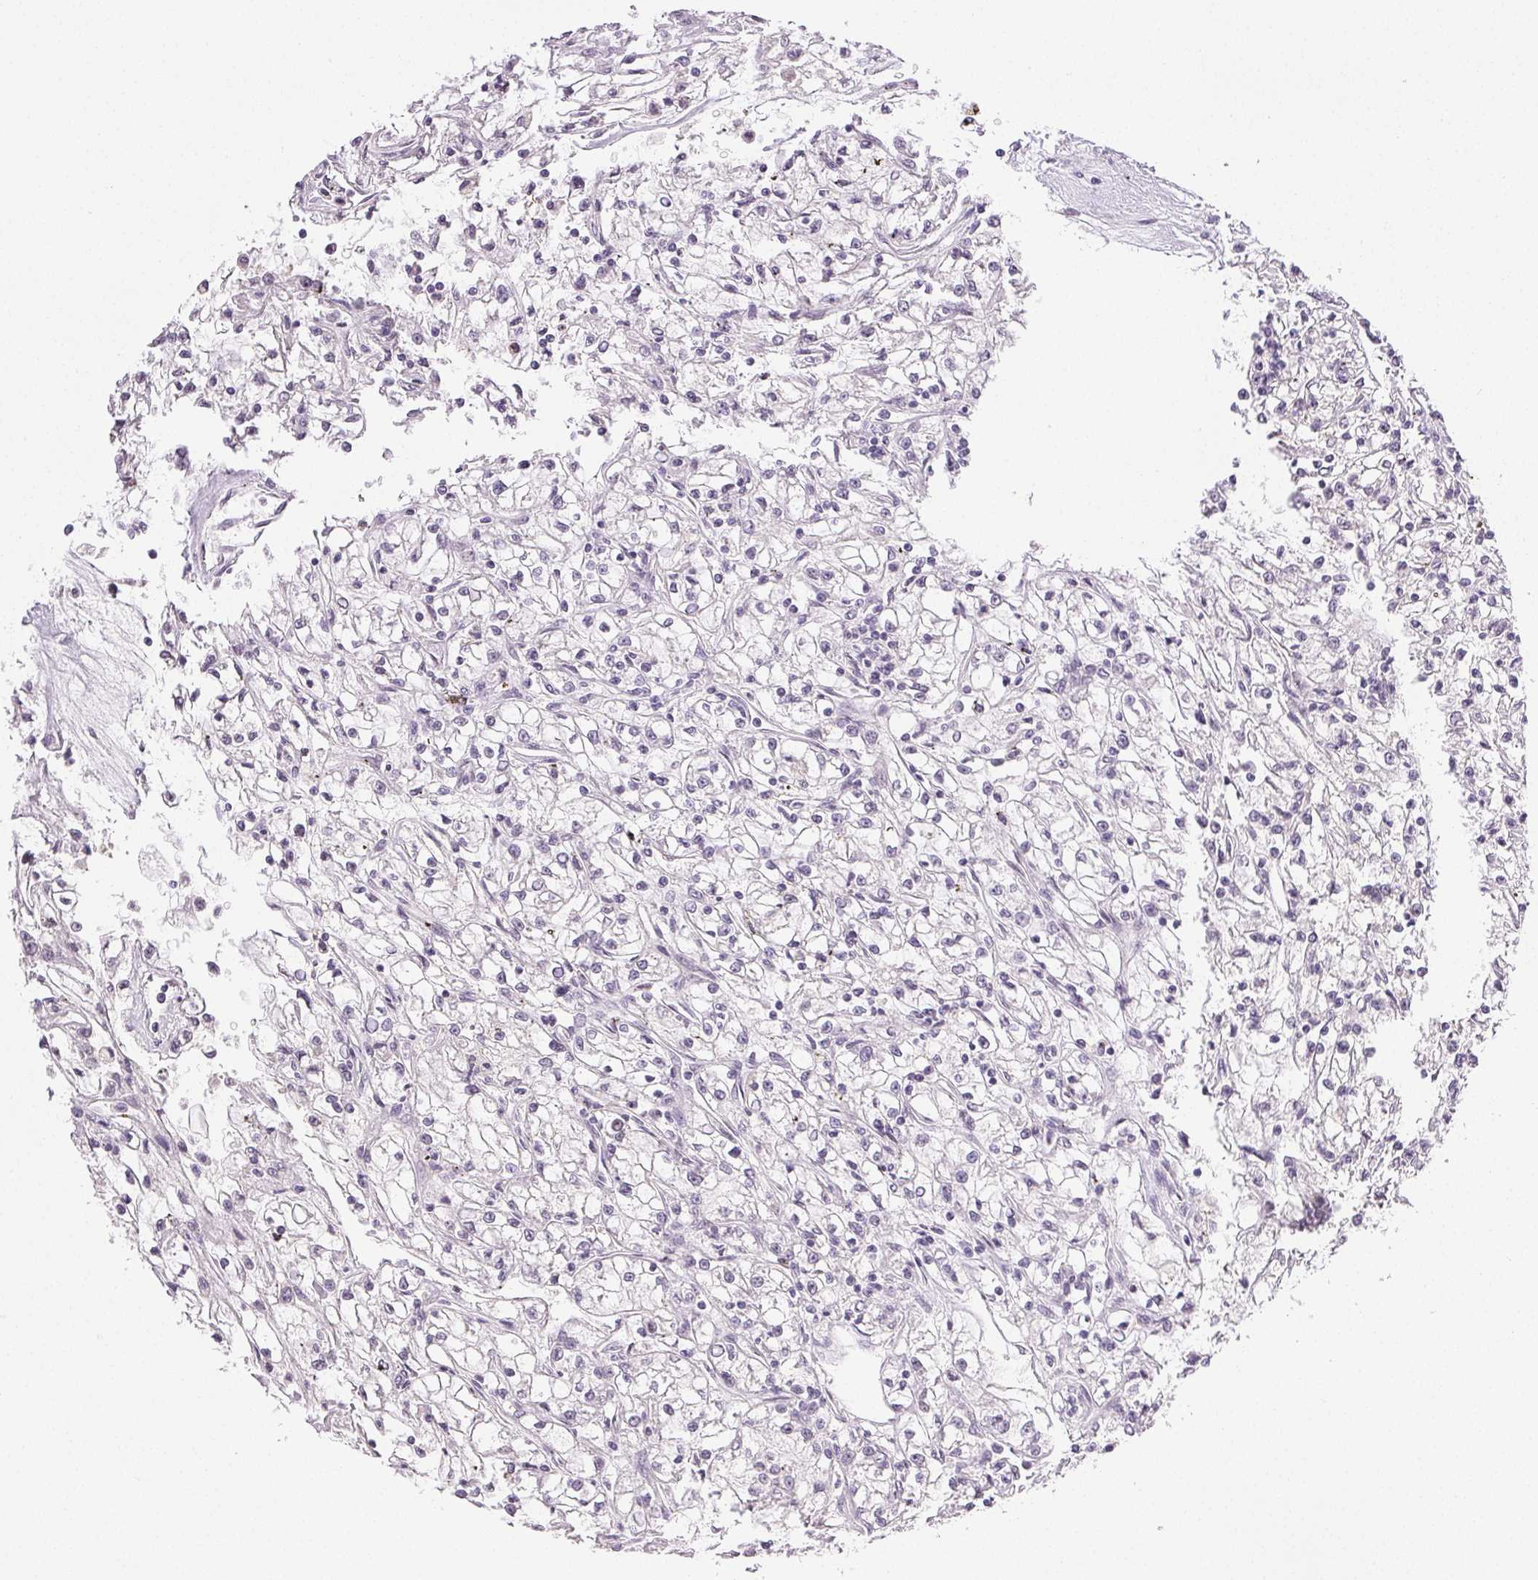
{"staining": {"intensity": "negative", "quantity": "none", "location": "none"}, "tissue": "renal cancer", "cell_type": "Tumor cells", "image_type": "cancer", "snomed": [{"axis": "morphology", "description": "Adenocarcinoma, NOS"}, {"axis": "topography", "description": "Kidney"}], "caption": "This is a image of IHC staining of renal cancer, which shows no staining in tumor cells. (Brightfield microscopy of DAB immunohistochemistry at high magnification).", "gene": "PLCB1", "patient": {"sex": "female", "age": 59}}